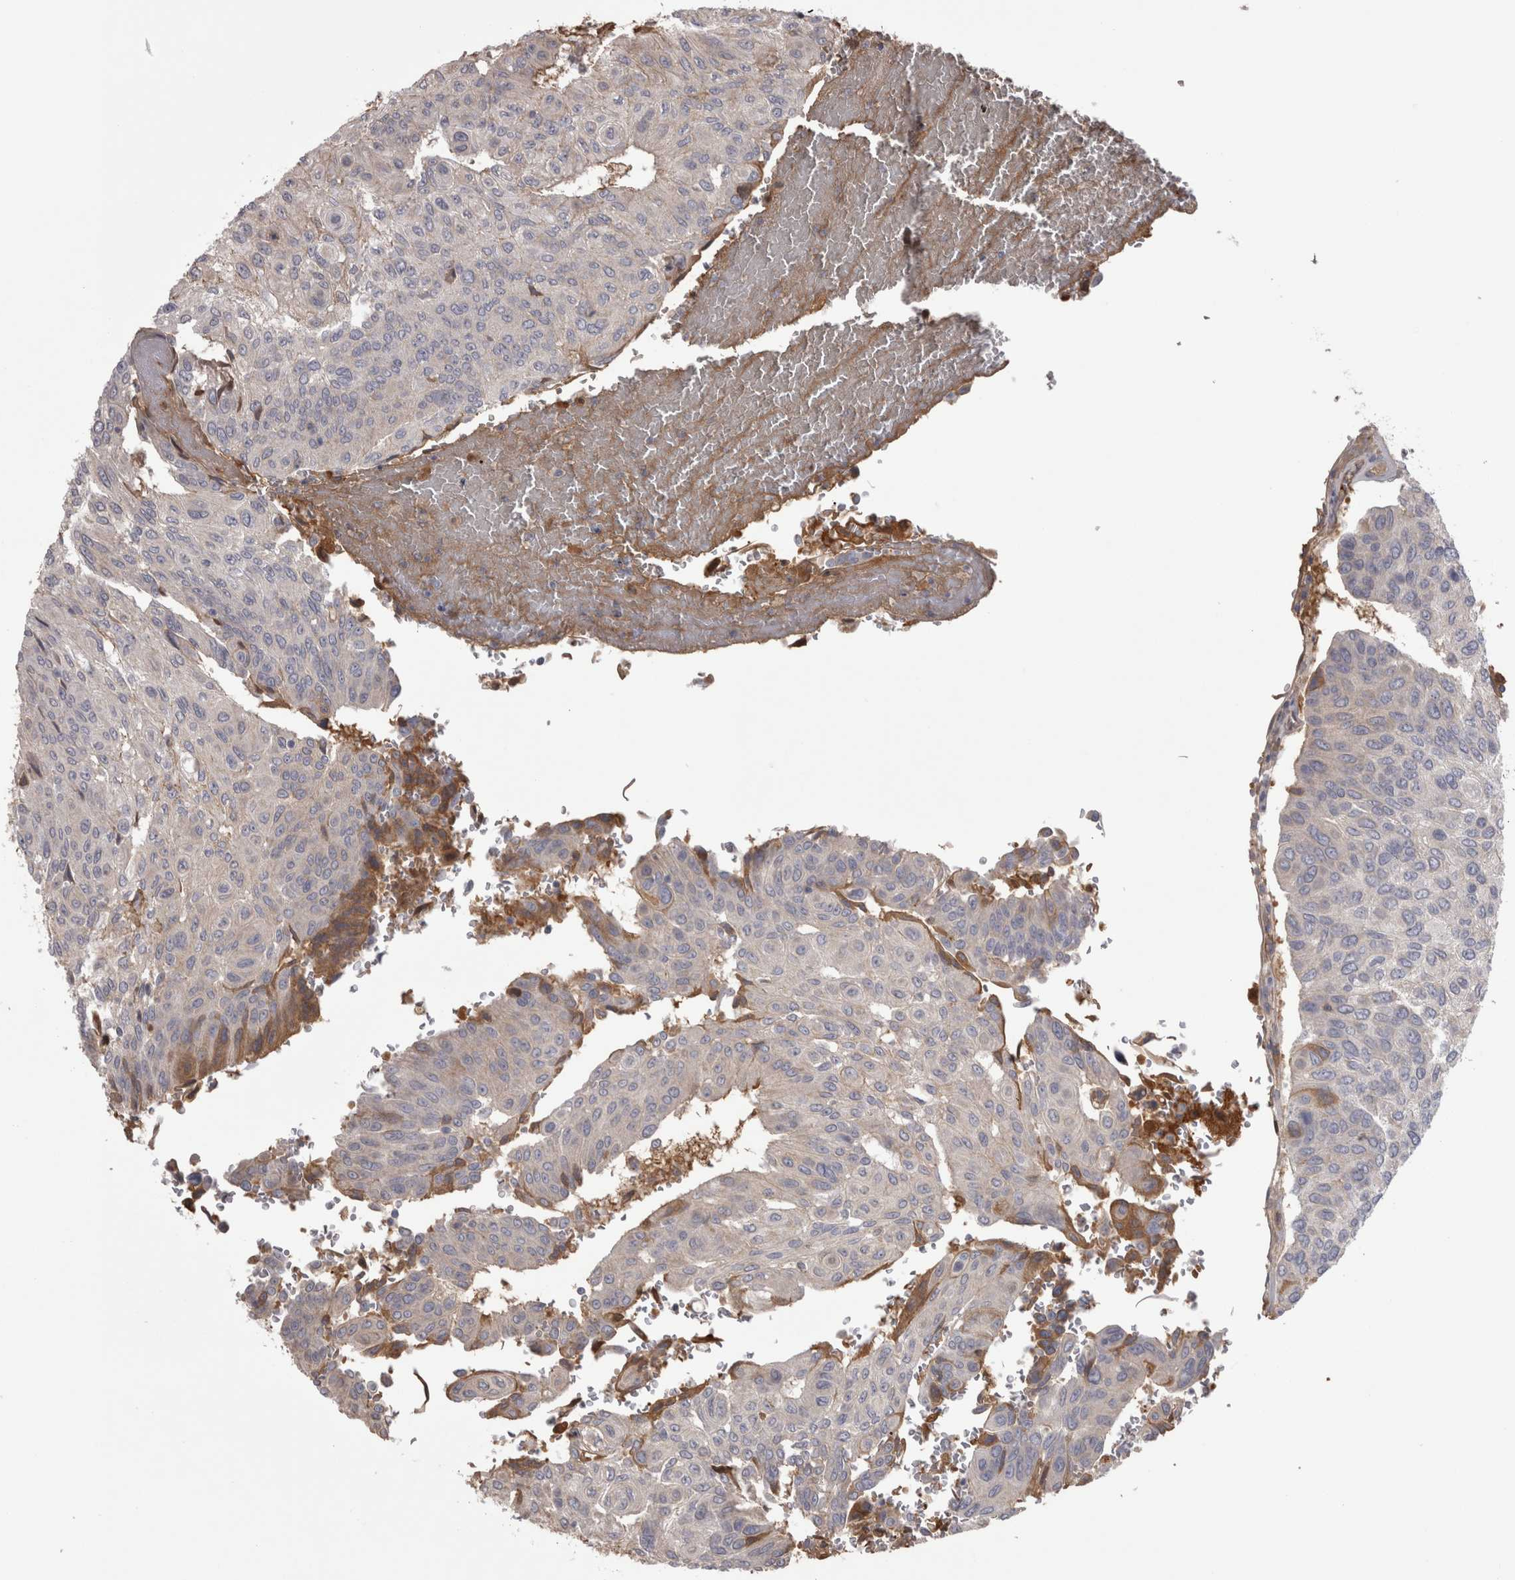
{"staining": {"intensity": "weak", "quantity": "<25%", "location": "cytoplasmic/membranous"}, "tissue": "urothelial cancer", "cell_type": "Tumor cells", "image_type": "cancer", "snomed": [{"axis": "morphology", "description": "Urothelial carcinoma, High grade"}, {"axis": "topography", "description": "Urinary bladder"}], "caption": "Protein analysis of high-grade urothelial carcinoma demonstrates no significant staining in tumor cells. (DAB immunohistochemistry (IHC), high magnification).", "gene": "SAA4", "patient": {"sex": "male", "age": 66}}